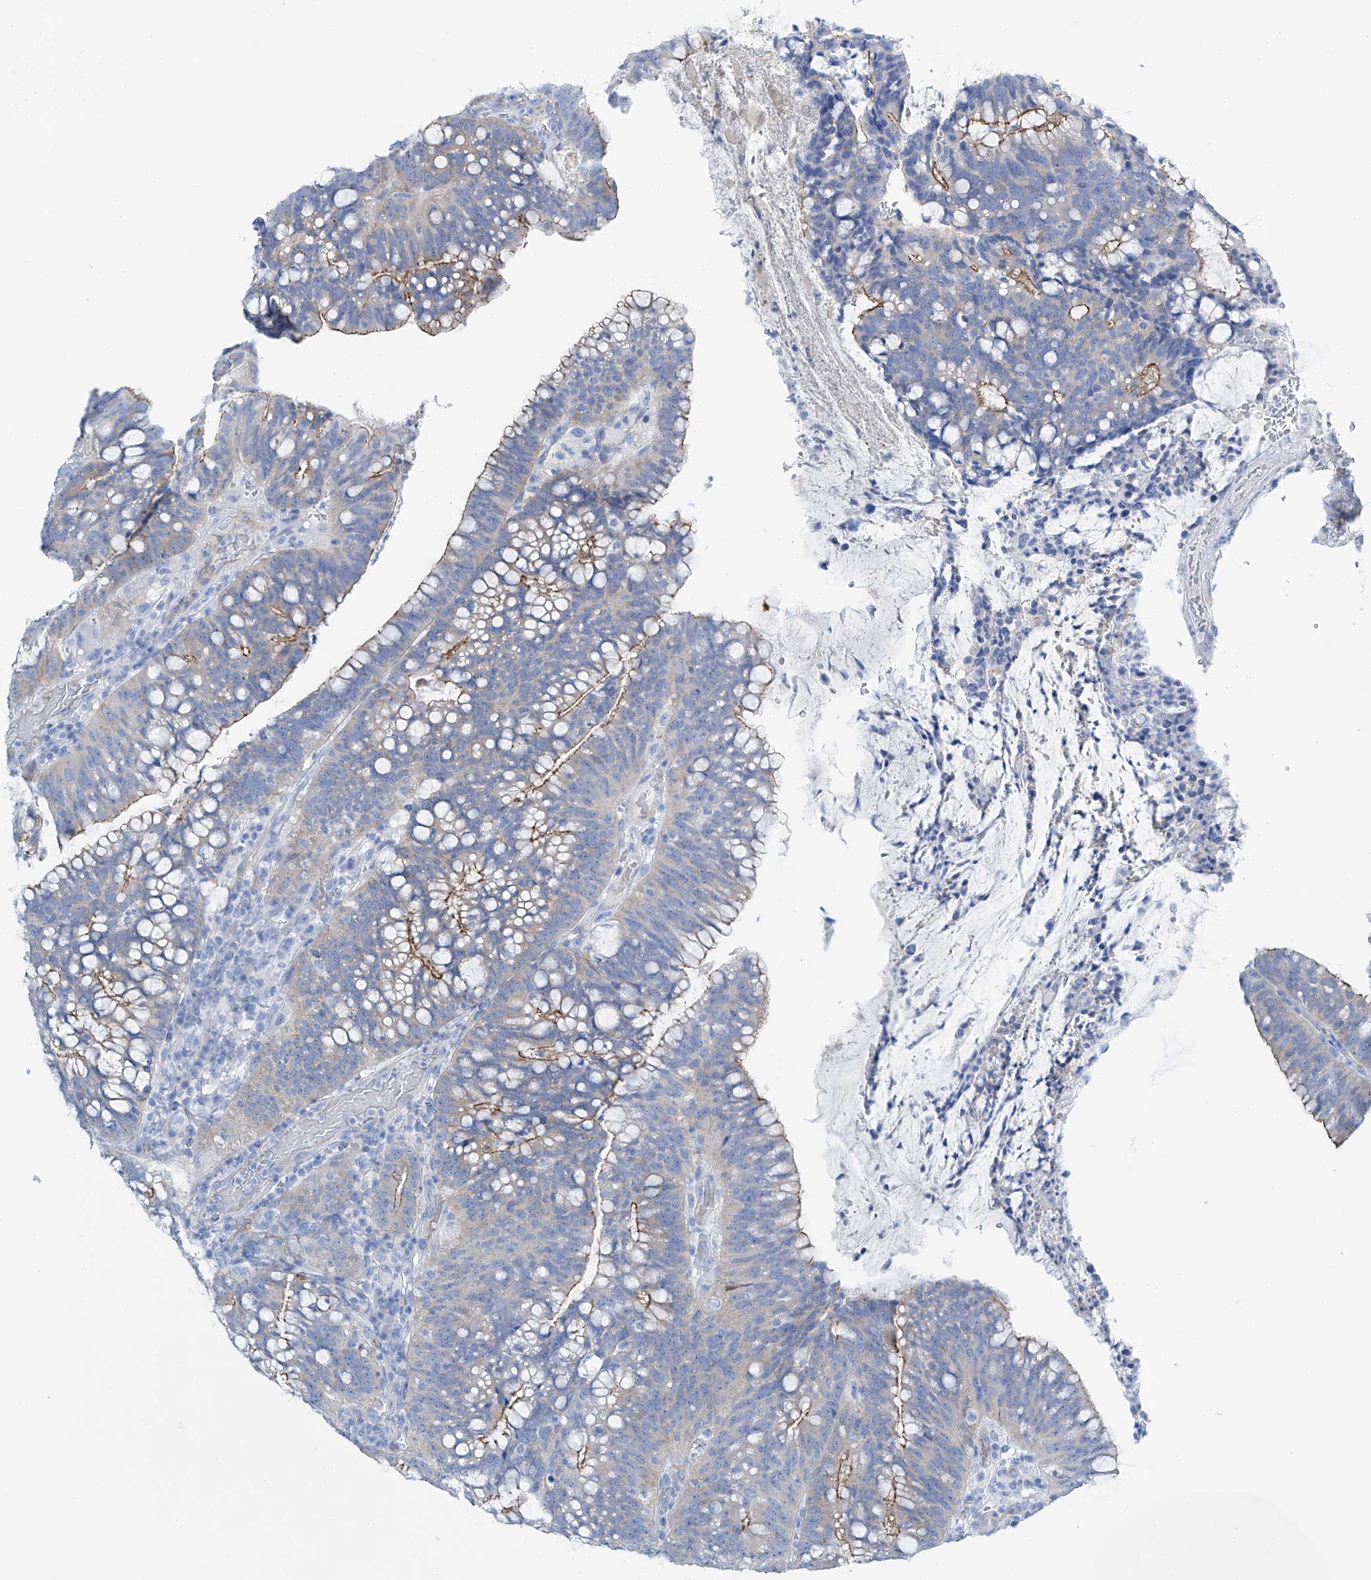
{"staining": {"intensity": "moderate", "quantity": "25%-75%", "location": "cytoplasmic/membranous"}, "tissue": "colorectal cancer", "cell_type": "Tumor cells", "image_type": "cancer", "snomed": [{"axis": "morphology", "description": "Adenocarcinoma, NOS"}, {"axis": "topography", "description": "Colon"}], "caption": "Protein staining demonstrates moderate cytoplasmic/membranous staining in approximately 25%-75% of tumor cells in colorectal cancer.", "gene": "MAGI1", "patient": {"sex": "female", "age": 66}}